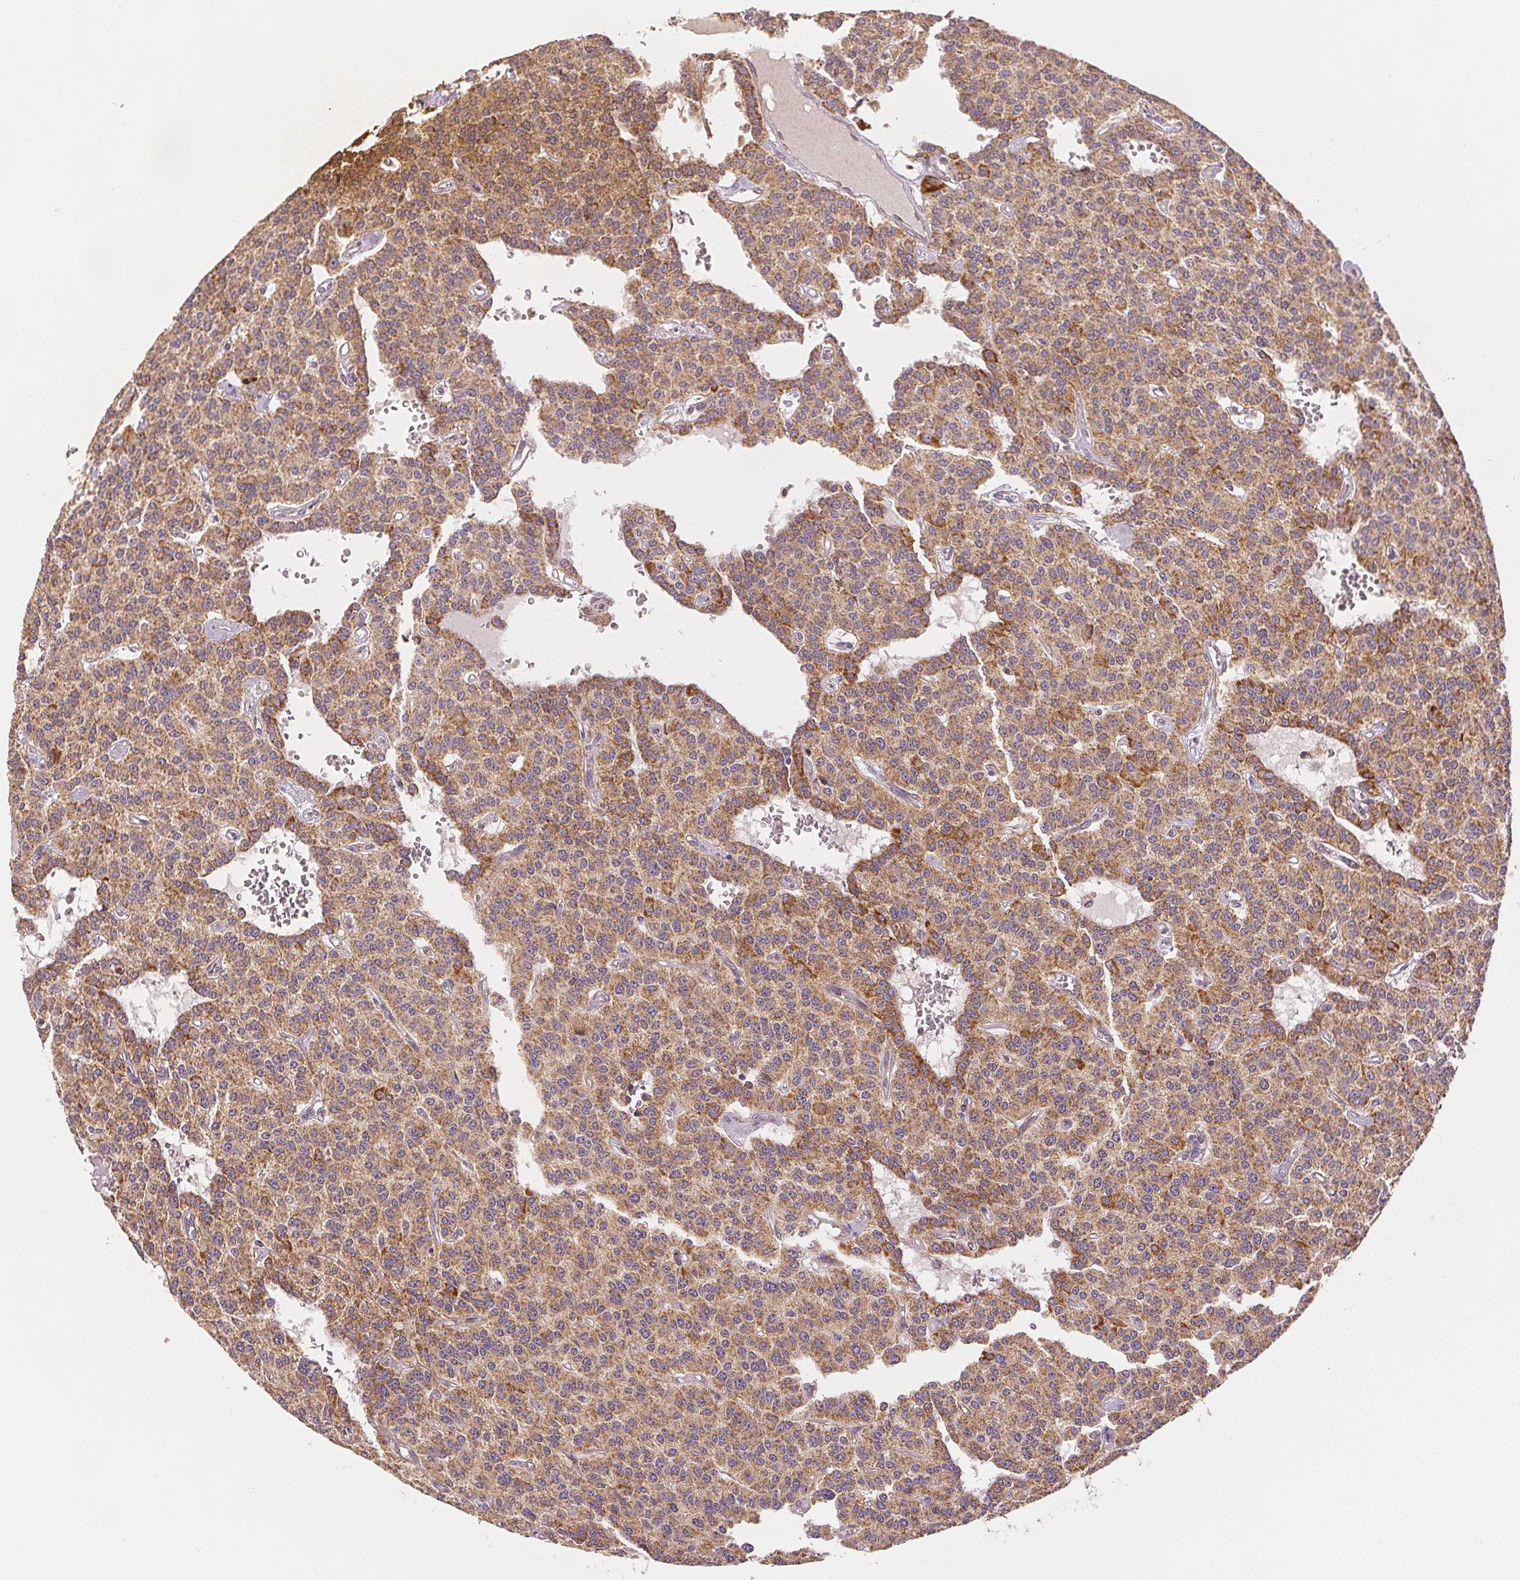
{"staining": {"intensity": "moderate", "quantity": ">75%", "location": "cytoplasmic/membranous"}, "tissue": "carcinoid", "cell_type": "Tumor cells", "image_type": "cancer", "snomed": [{"axis": "morphology", "description": "Carcinoid, malignant, NOS"}, {"axis": "topography", "description": "Lung"}], "caption": "IHC of carcinoid displays medium levels of moderate cytoplasmic/membranous staining in about >75% of tumor cells. Using DAB (3,3'-diaminobenzidine) (brown) and hematoxylin (blue) stains, captured at high magnification using brightfield microscopy.", "gene": "SDHB", "patient": {"sex": "female", "age": 71}}